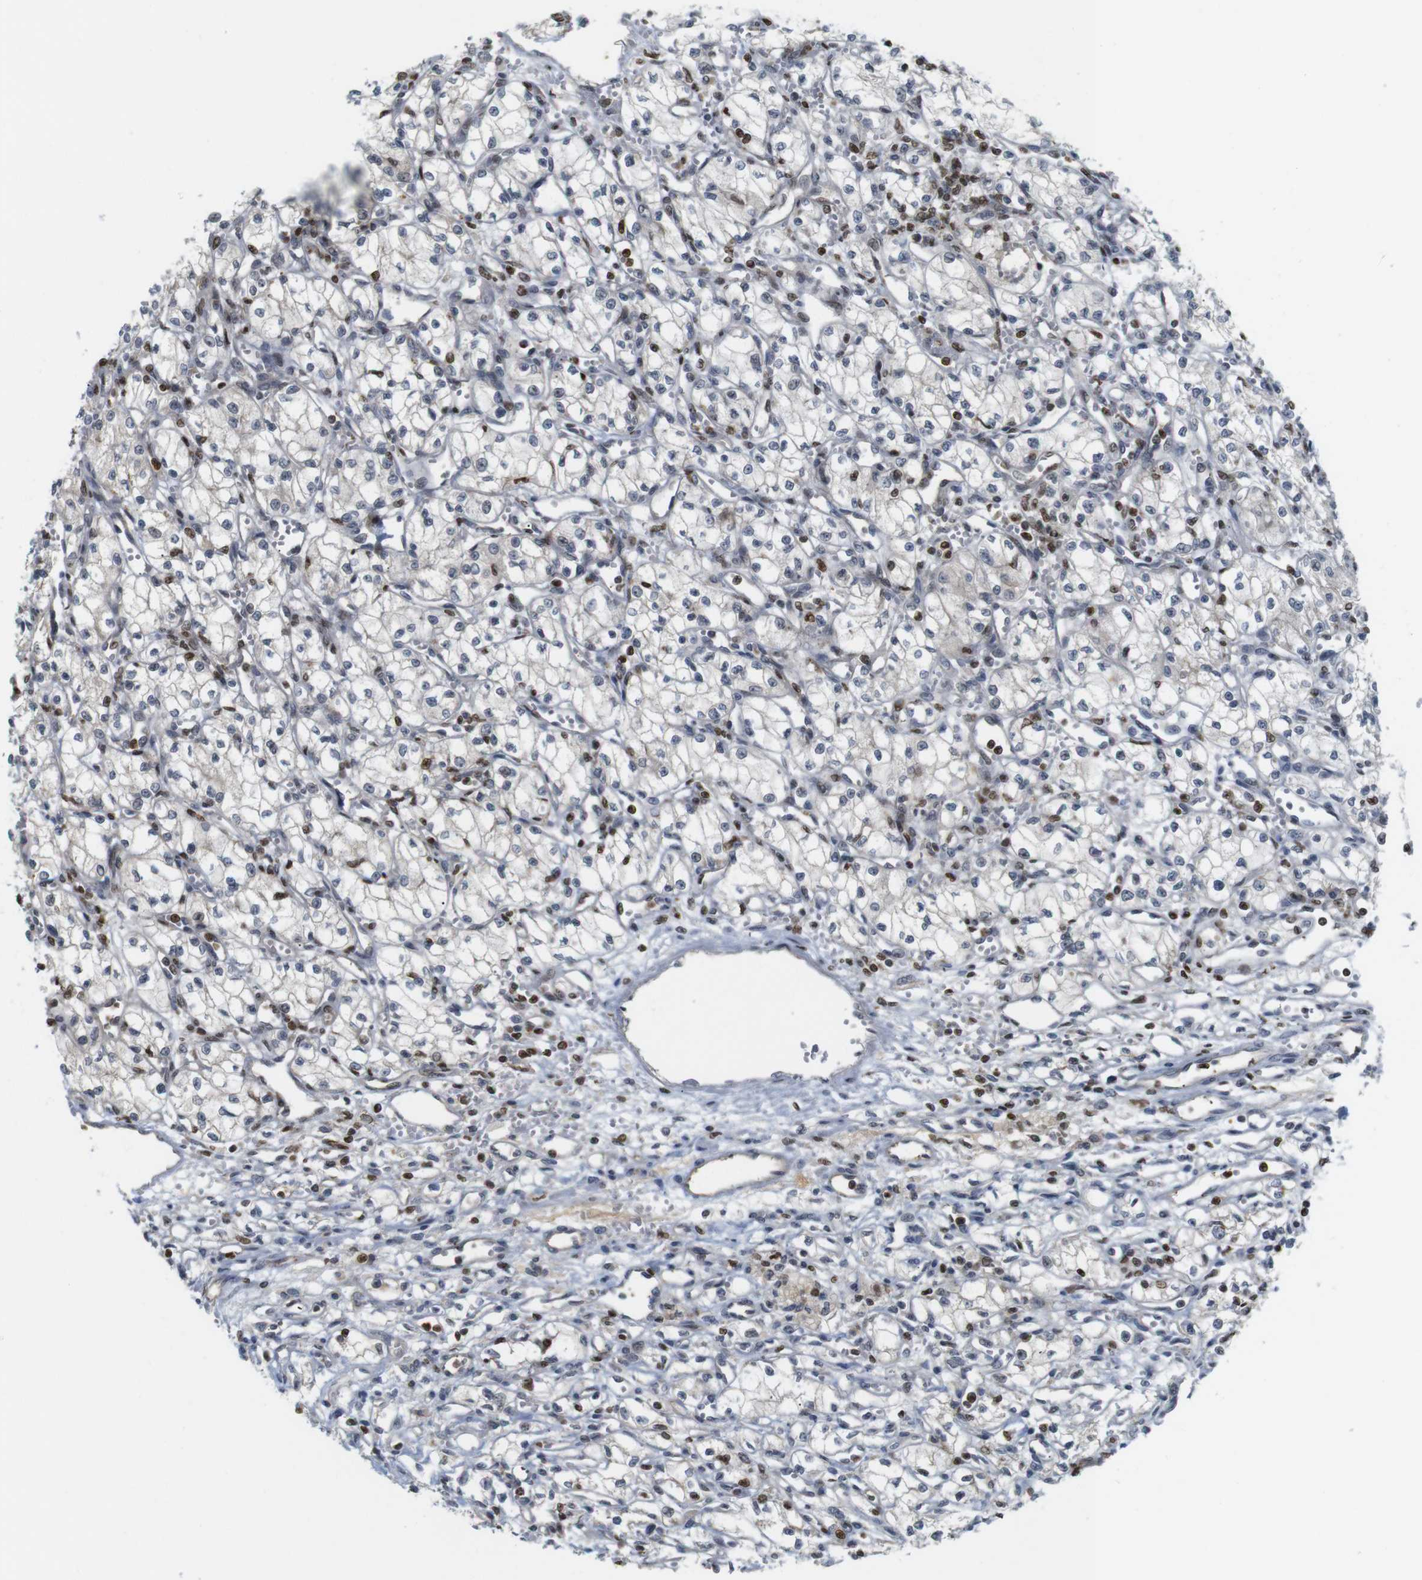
{"staining": {"intensity": "negative", "quantity": "none", "location": "none"}, "tissue": "renal cancer", "cell_type": "Tumor cells", "image_type": "cancer", "snomed": [{"axis": "morphology", "description": "Normal tissue, NOS"}, {"axis": "morphology", "description": "Adenocarcinoma, NOS"}, {"axis": "topography", "description": "Kidney"}], "caption": "Immunohistochemistry (IHC) image of neoplastic tissue: renal cancer (adenocarcinoma) stained with DAB reveals no significant protein expression in tumor cells.", "gene": "MBD1", "patient": {"sex": "male", "age": 59}}